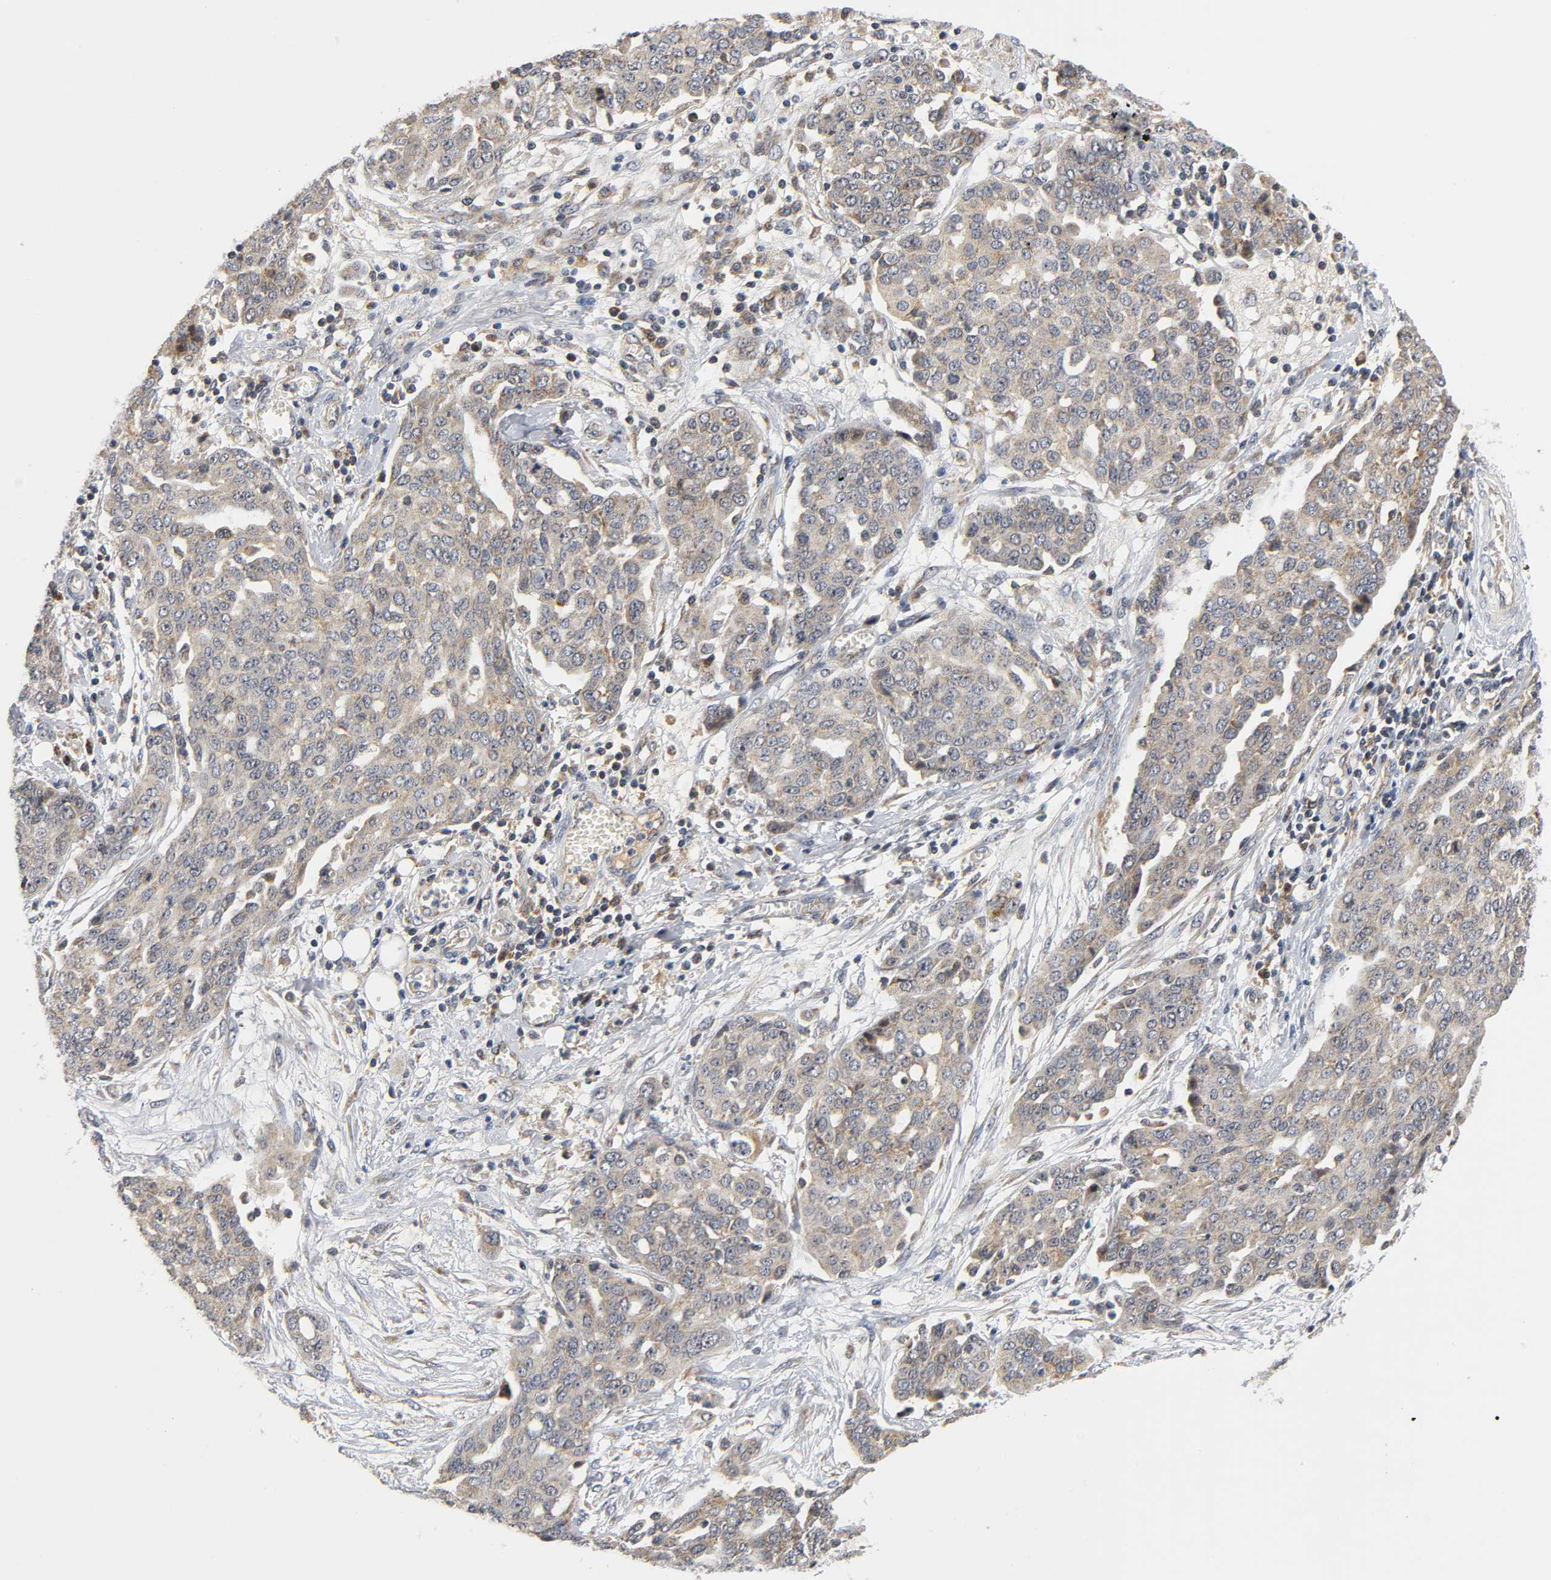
{"staining": {"intensity": "weak", "quantity": ">75%", "location": "cytoplasmic/membranous"}, "tissue": "ovarian cancer", "cell_type": "Tumor cells", "image_type": "cancer", "snomed": [{"axis": "morphology", "description": "Cystadenocarcinoma, serous, NOS"}, {"axis": "topography", "description": "Soft tissue"}, {"axis": "topography", "description": "Ovary"}], "caption": "Immunohistochemical staining of ovarian cancer (serous cystadenocarcinoma) exhibits low levels of weak cytoplasmic/membranous positivity in approximately >75% of tumor cells.", "gene": "NRP1", "patient": {"sex": "female", "age": 57}}